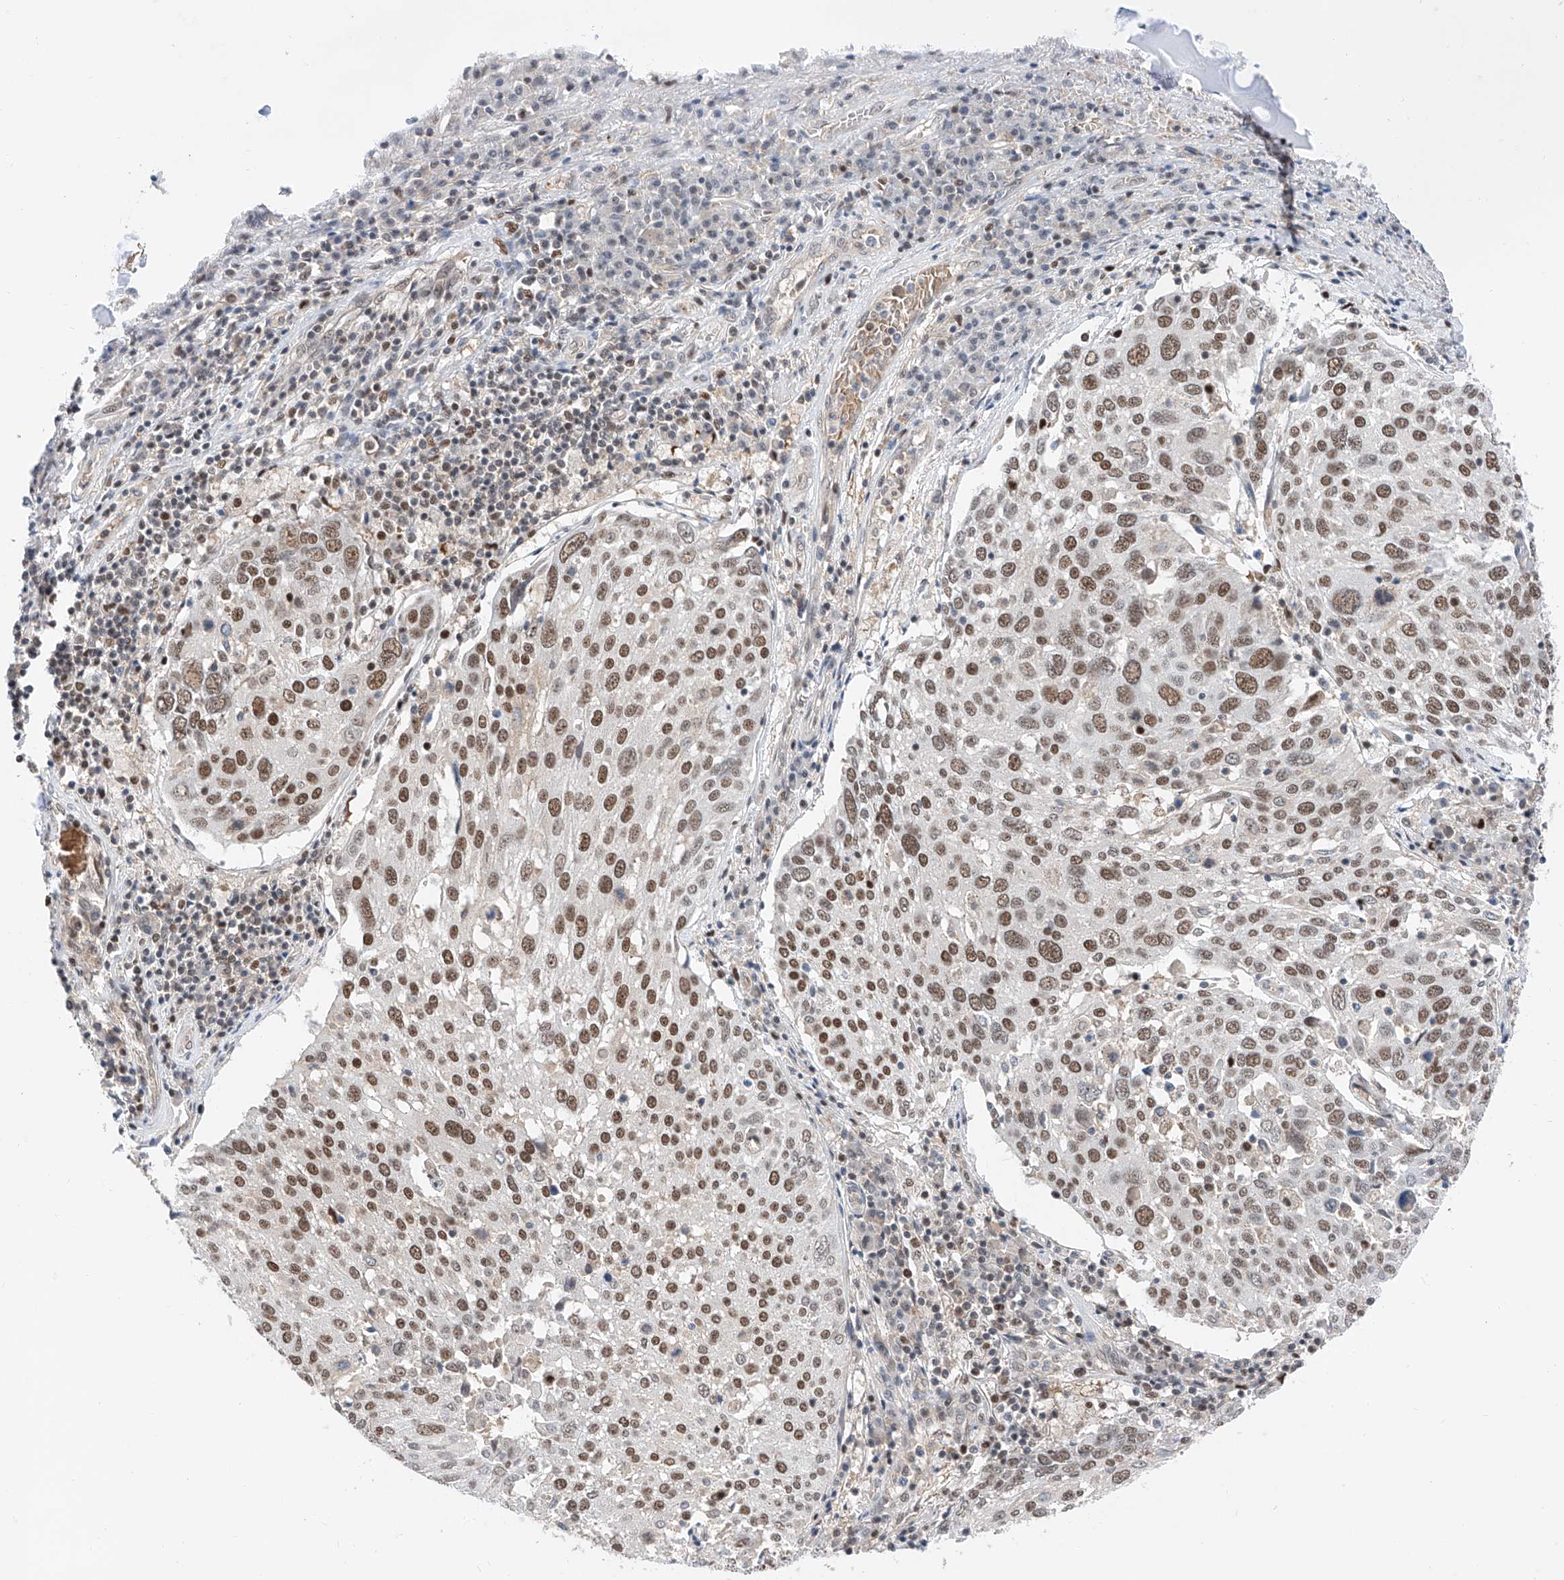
{"staining": {"intensity": "moderate", "quantity": ">75%", "location": "nuclear"}, "tissue": "lung cancer", "cell_type": "Tumor cells", "image_type": "cancer", "snomed": [{"axis": "morphology", "description": "Squamous cell carcinoma, NOS"}, {"axis": "topography", "description": "Lung"}], "caption": "Immunohistochemistry (IHC) photomicrograph of neoplastic tissue: human lung cancer (squamous cell carcinoma) stained using immunohistochemistry shows medium levels of moderate protein expression localized specifically in the nuclear of tumor cells, appearing as a nuclear brown color.", "gene": "SNRNP200", "patient": {"sex": "male", "age": 65}}